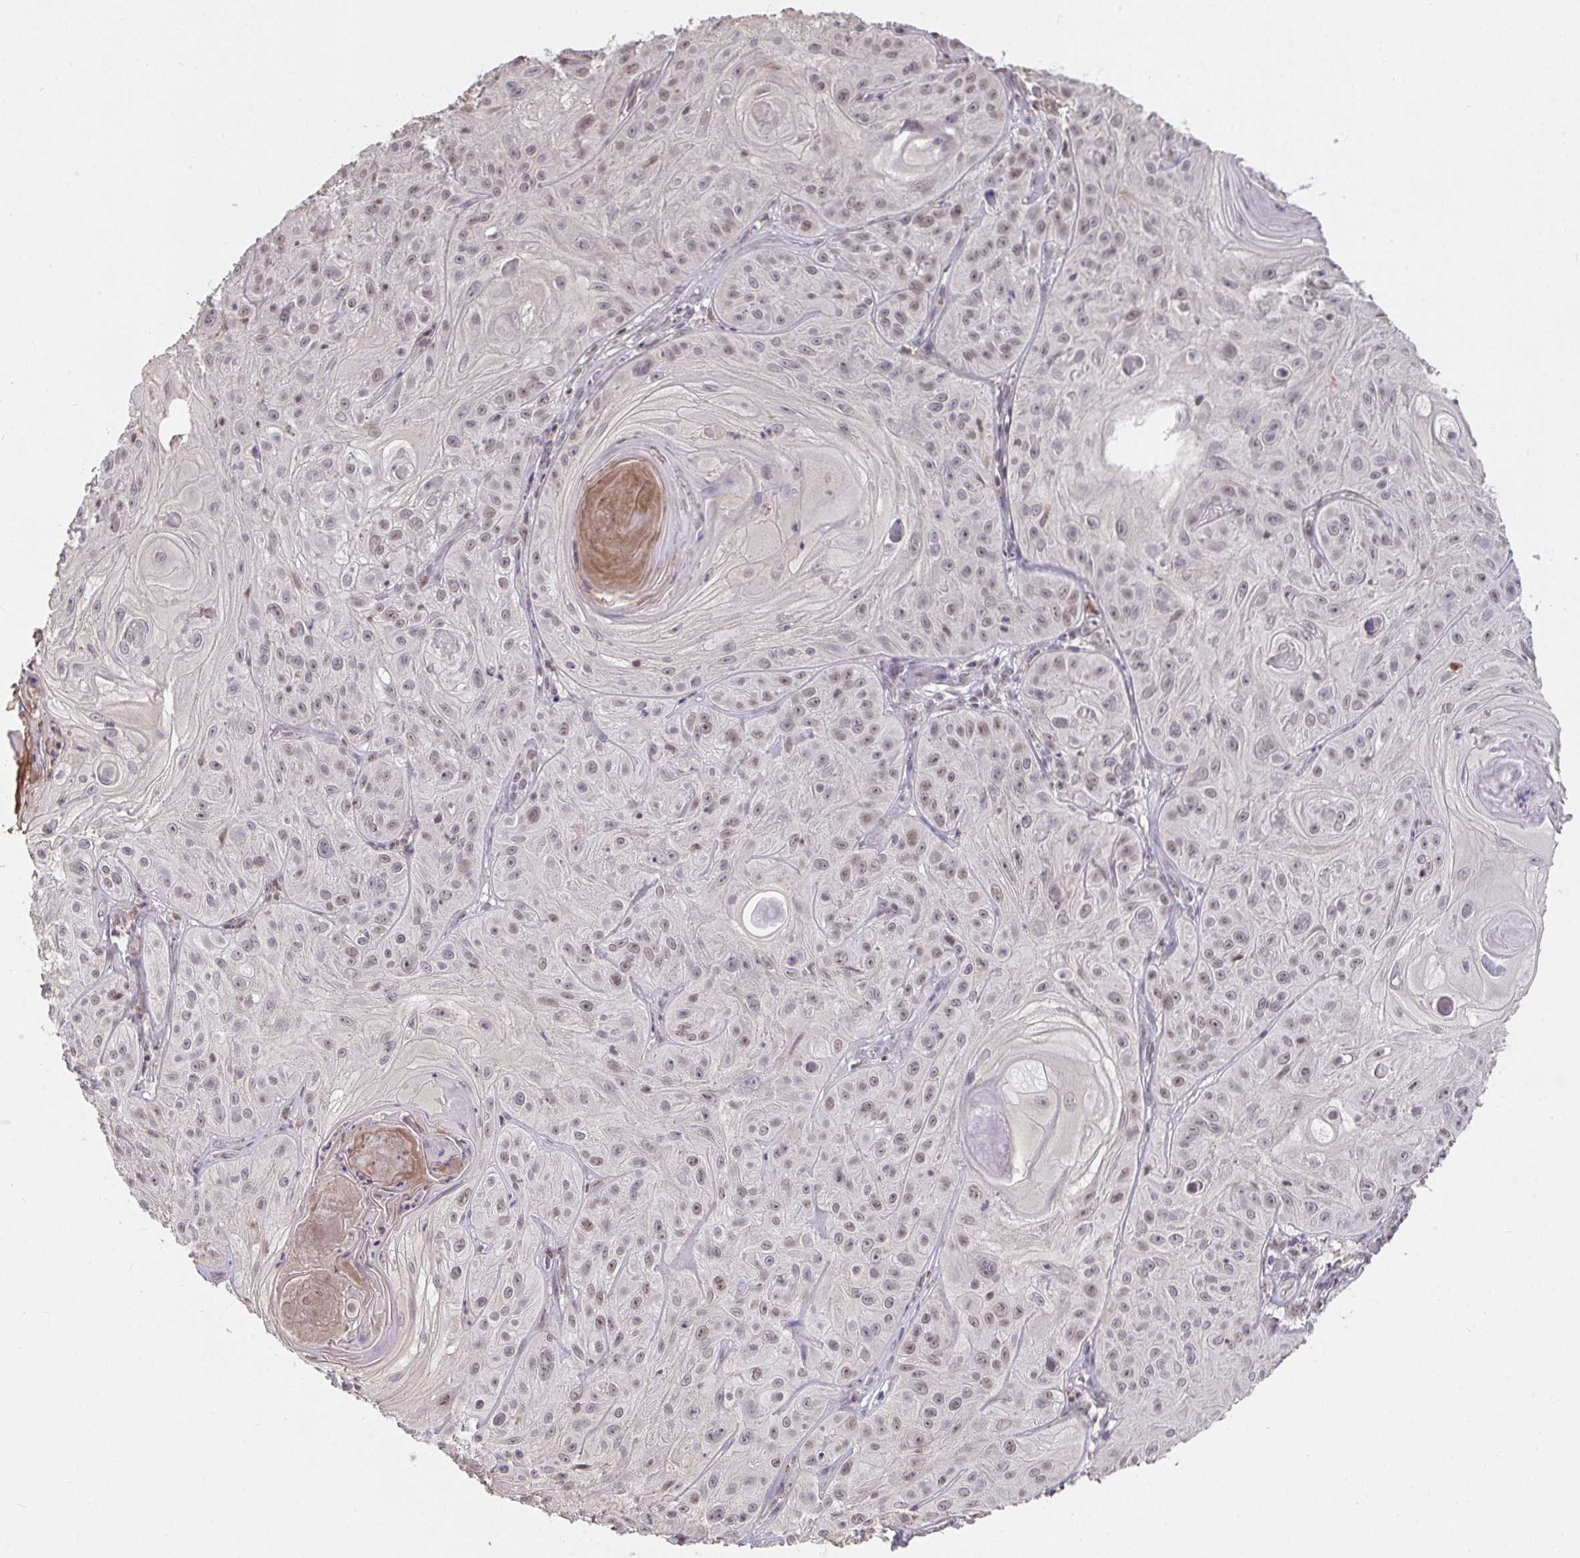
{"staining": {"intensity": "weak", "quantity": "25%-75%", "location": "nuclear"}, "tissue": "skin cancer", "cell_type": "Tumor cells", "image_type": "cancer", "snomed": [{"axis": "morphology", "description": "Squamous cell carcinoma, NOS"}, {"axis": "topography", "description": "Skin"}], "caption": "Immunohistochemical staining of human skin cancer (squamous cell carcinoma) displays low levels of weak nuclear protein staining in approximately 25%-75% of tumor cells.", "gene": "SAP30", "patient": {"sex": "male", "age": 85}}